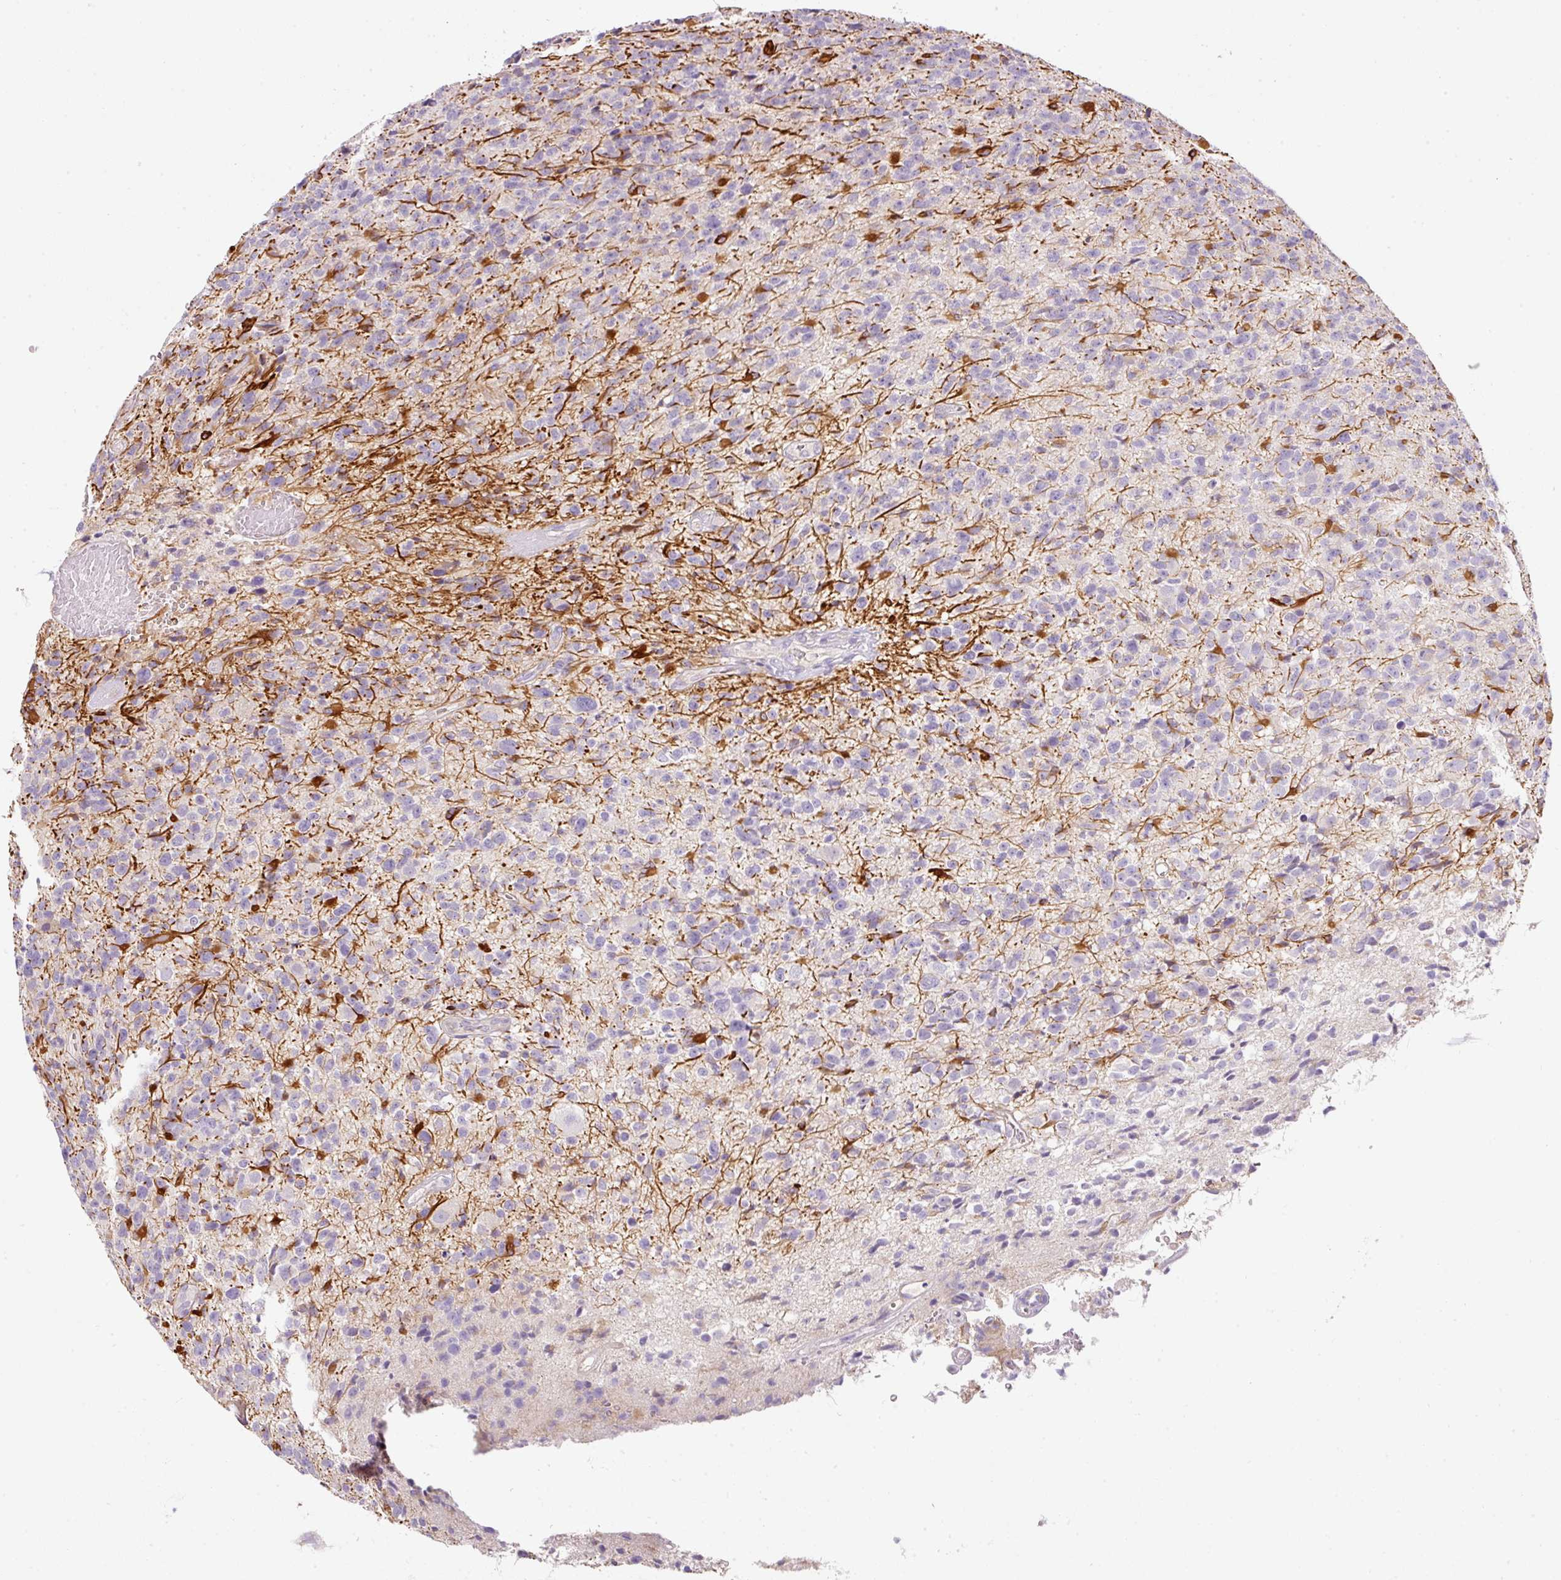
{"staining": {"intensity": "negative", "quantity": "none", "location": "none"}, "tissue": "glioma", "cell_type": "Tumor cells", "image_type": "cancer", "snomed": [{"axis": "morphology", "description": "Glioma, malignant, High grade"}, {"axis": "topography", "description": "Brain"}], "caption": "This photomicrograph is of glioma stained with IHC to label a protein in brown with the nuclei are counter-stained blue. There is no positivity in tumor cells.", "gene": "NBPF11", "patient": {"sex": "male", "age": 76}}